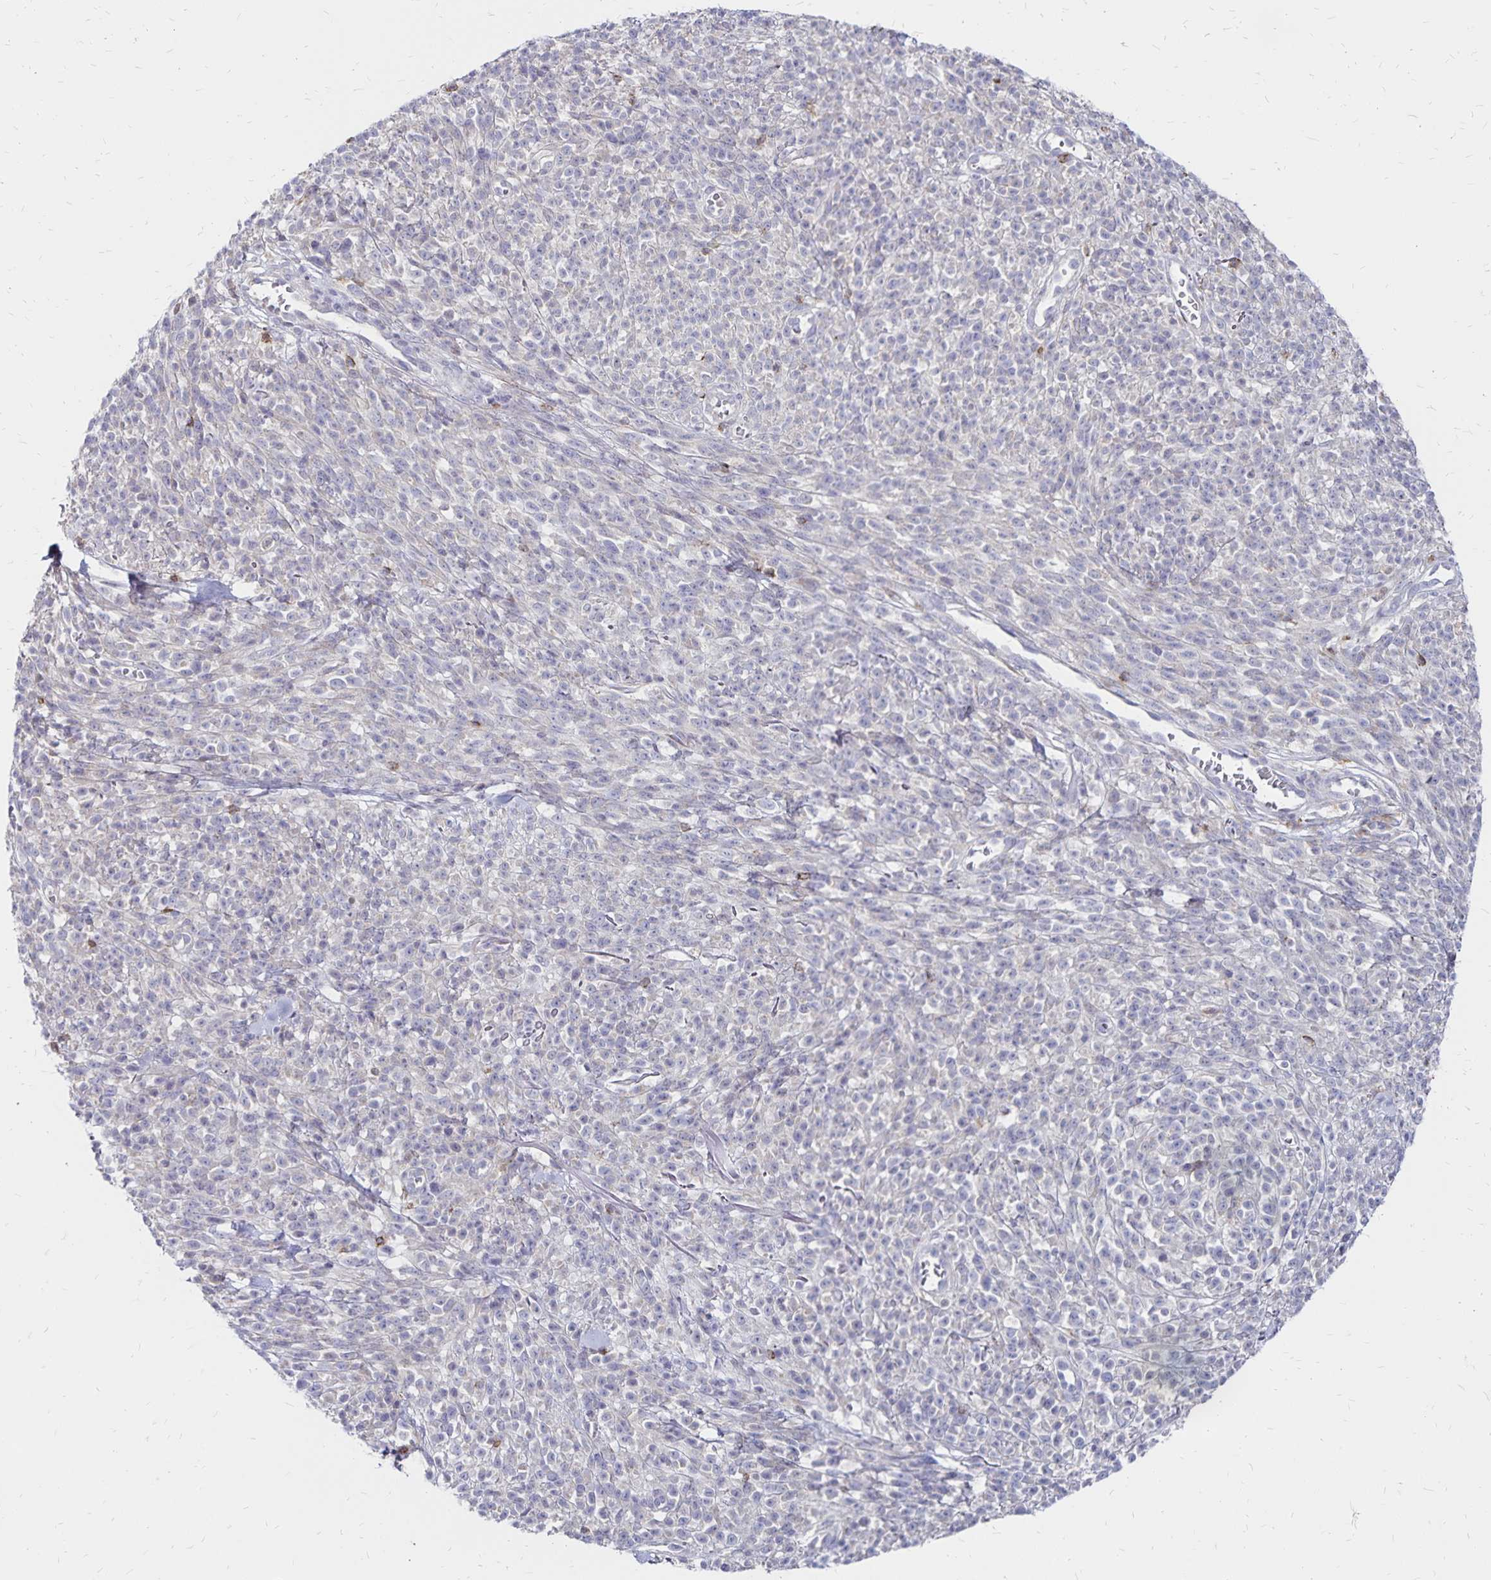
{"staining": {"intensity": "negative", "quantity": "none", "location": "none"}, "tissue": "melanoma", "cell_type": "Tumor cells", "image_type": "cancer", "snomed": [{"axis": "morphology", "description": "Malignant melanoma, NOS"}, {"axis": "topography", "description": "Skin"}, {"axis": "topography", "description": "Skin of trunk"}], "caption": "Photomicrograph shows no significant protein positivity in tumor cells of melanoma.", "gene": "NAGPA", "patient": {"sex": "male", "age": 74}}